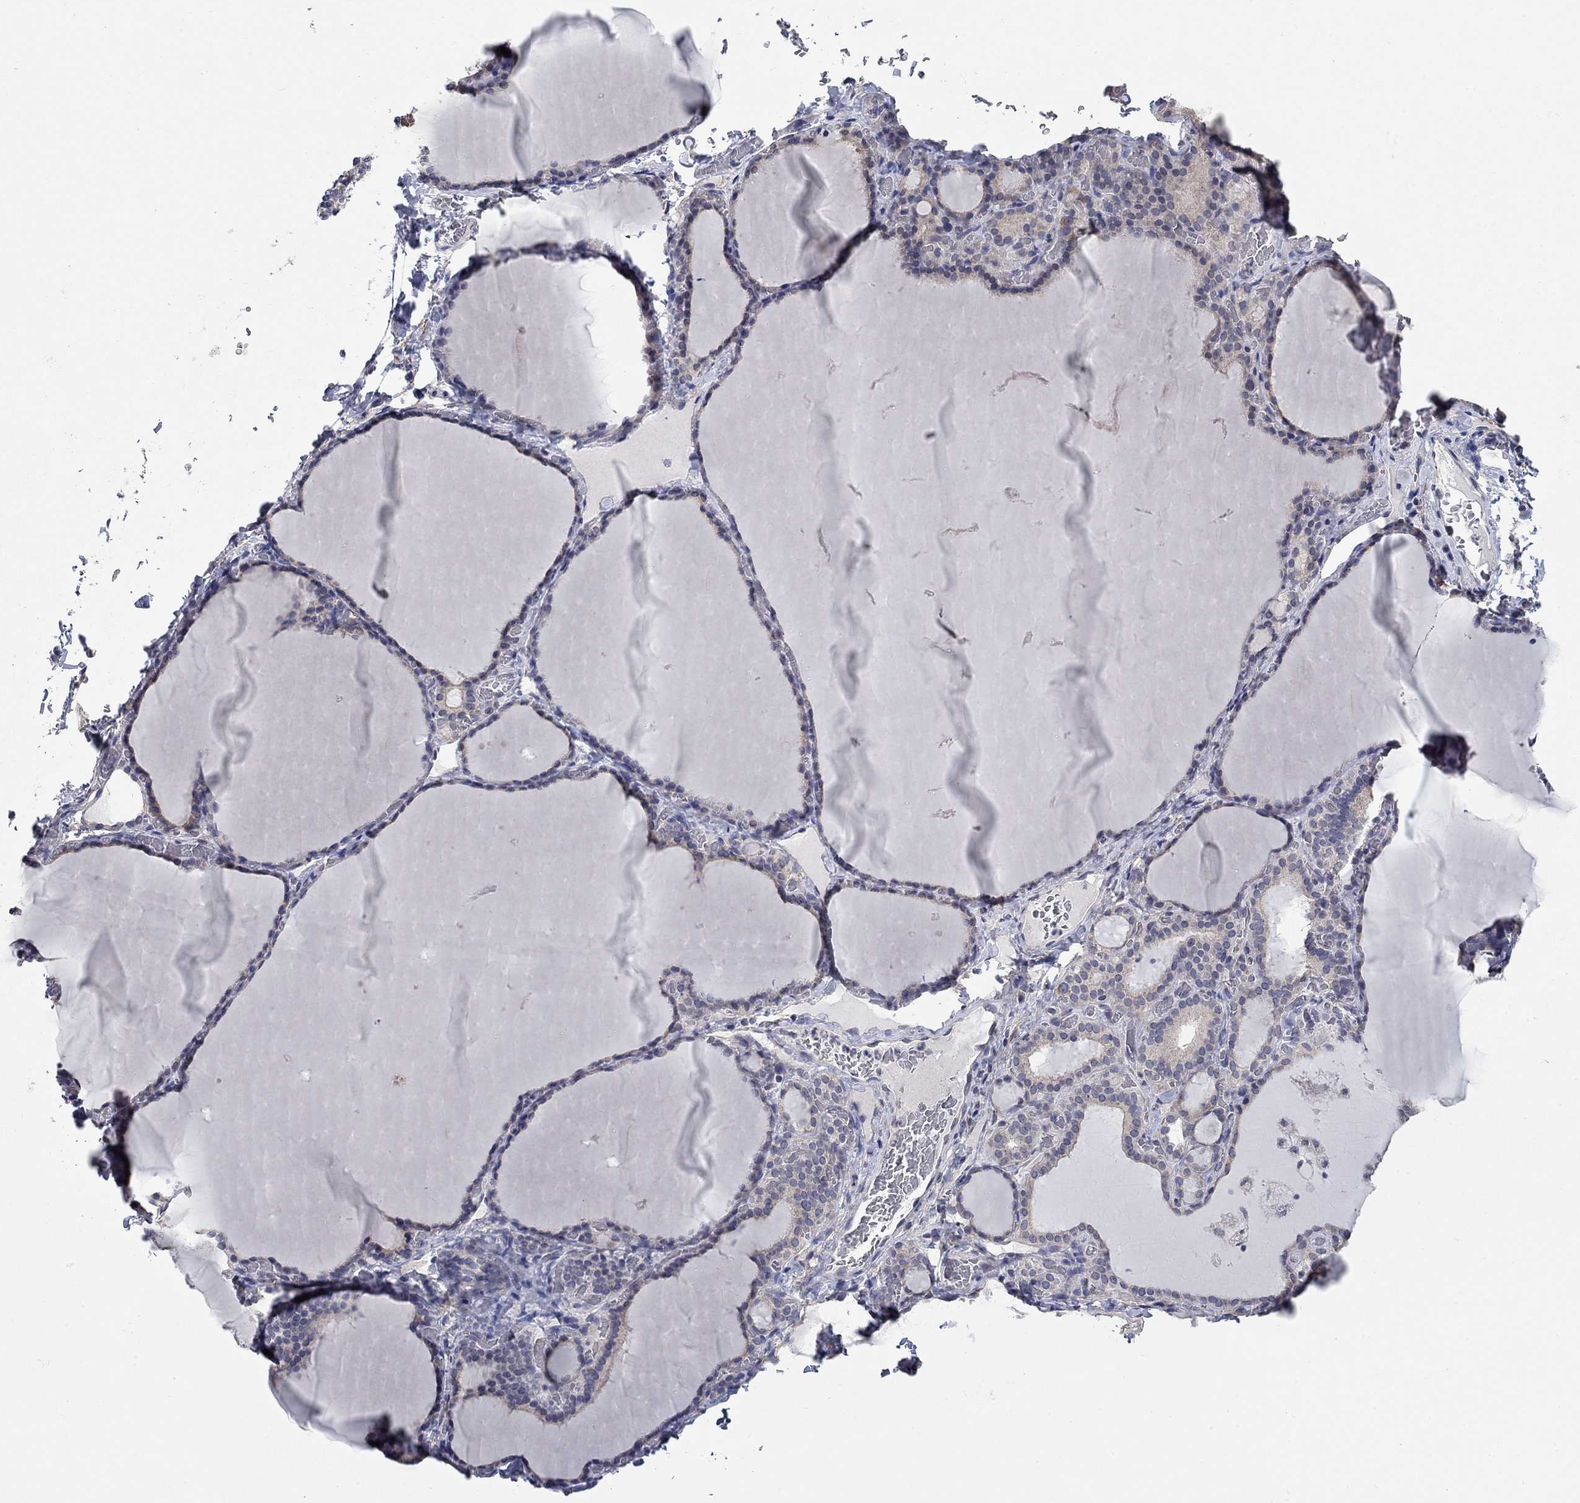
{"staining": {"intensity": "negative", "quantity": "none", "location": "none"}, "tissue": "thyroid gland", "cell_type": "Glandular cells", "image_type": "normal", "snomed": [{"axis": "morphology", "description": "Normal tissue, NOS"}, {"axis": "morphology", "description": "Hyperplasia, NOS"}, {"axis": "topography", "description": "Thyroid gland"}], "caption": "The photomicrograph demonstrates no staining of glandular cells in unremarkable thyroid gland. (Stains: DAB immunohistochemistry with hematoxylin counter stain, Microscopy: brightfield microscopy at high magnification).", "gene": "WASF3", "patient": {"sex": "female", "age": 27}}